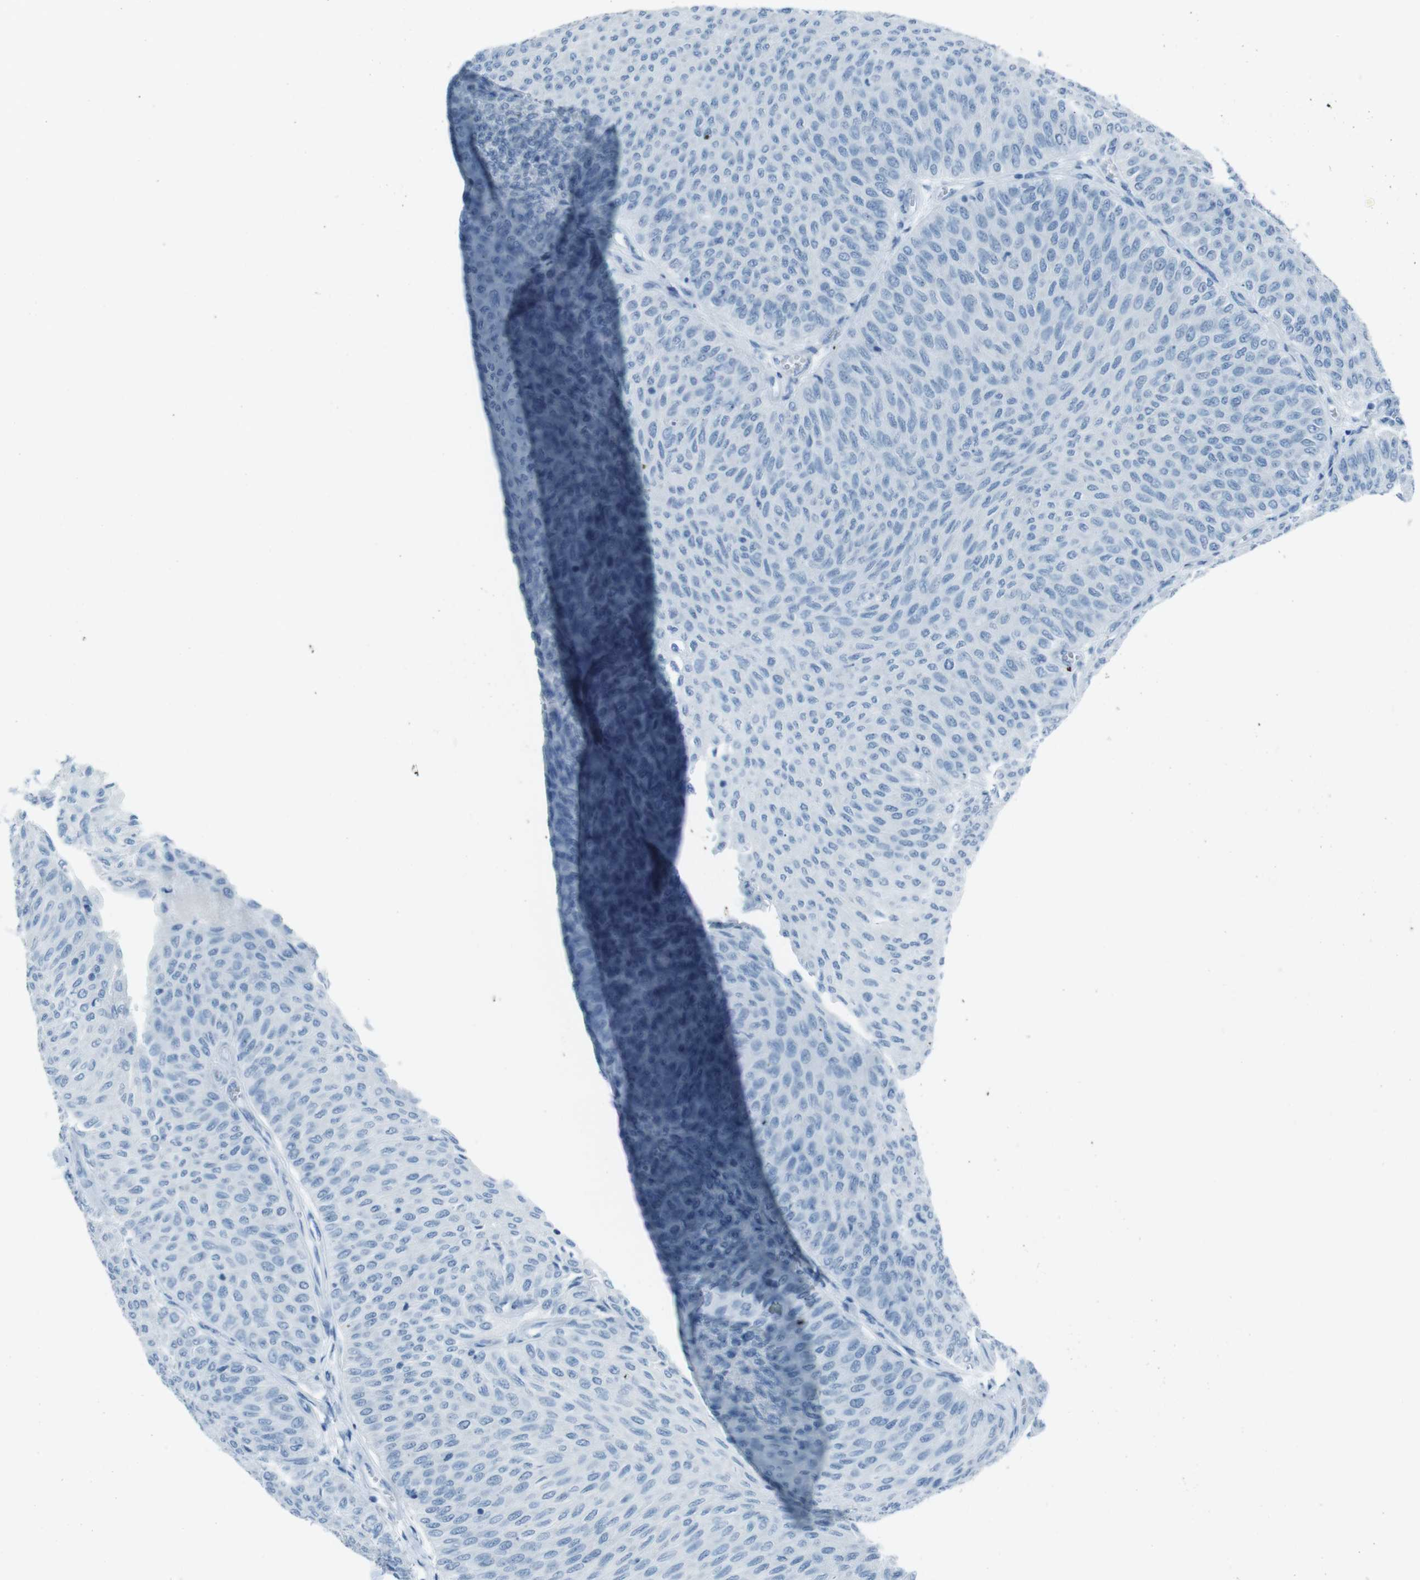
{"staining": {"intensity": "negative", "quantity": "none", "location": "none"}, "tissue": "urothelial cancer", "cell_type": "Tumor cells", "image_type": "cancer", "snomed": [{"axis": "morphology", "description": "Urothelial carcinoma, Low grade"}, {"axis": "topography", "description": "Urinary bladder"}], "caption": "A high-resolution photomicrograph shows IHC staining of low-grade urothelial carcinoma, which demonstrates no significant positivity in tumor cells. (Stains: DAB immunohistochemistry (IHC) with hematoxylin counter stain, Microscopy: brightfield microscopy at high magnification).", "gene": "TMEM207", "patient": {"sex": "male", "age": 78}}